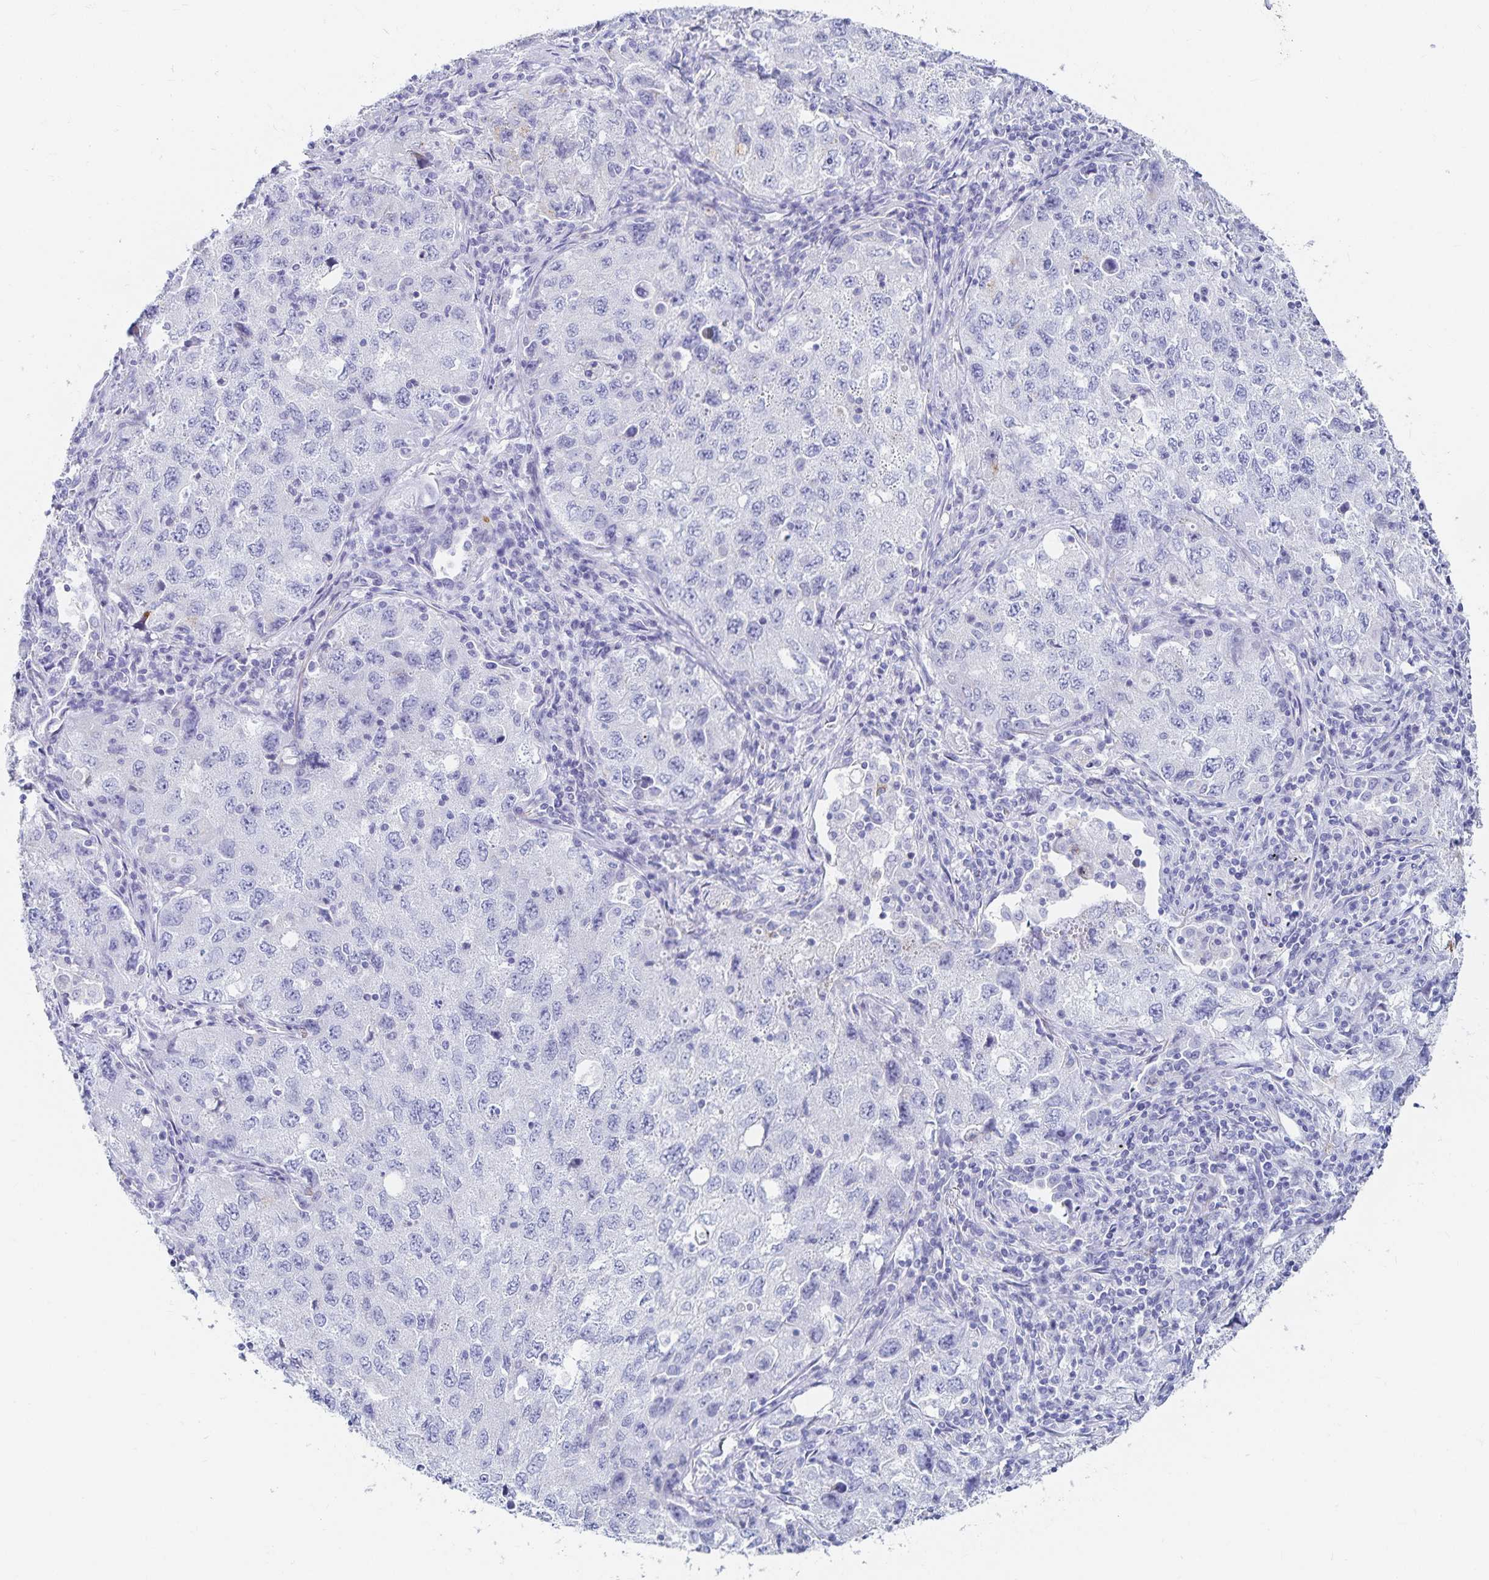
{"staining": {"intensity": "negative", "quantity": "none", "location": "none"}, "tissue": "lung cancer", "cell_type": "Tumor cells", "image_type": "cancer", "snomed": [{"axis": "morphology", "description": "Adenocarcinoma, NOS"}, {"axis": "topography", "description": "Lung"}], "caption": "IHC histopathology image of lung adenocarcinoma stained for a protein (brown), which displays no expression in tumor cells.", "gene": "TNIP1", "patient": {"sex": "female", "age": 57}}